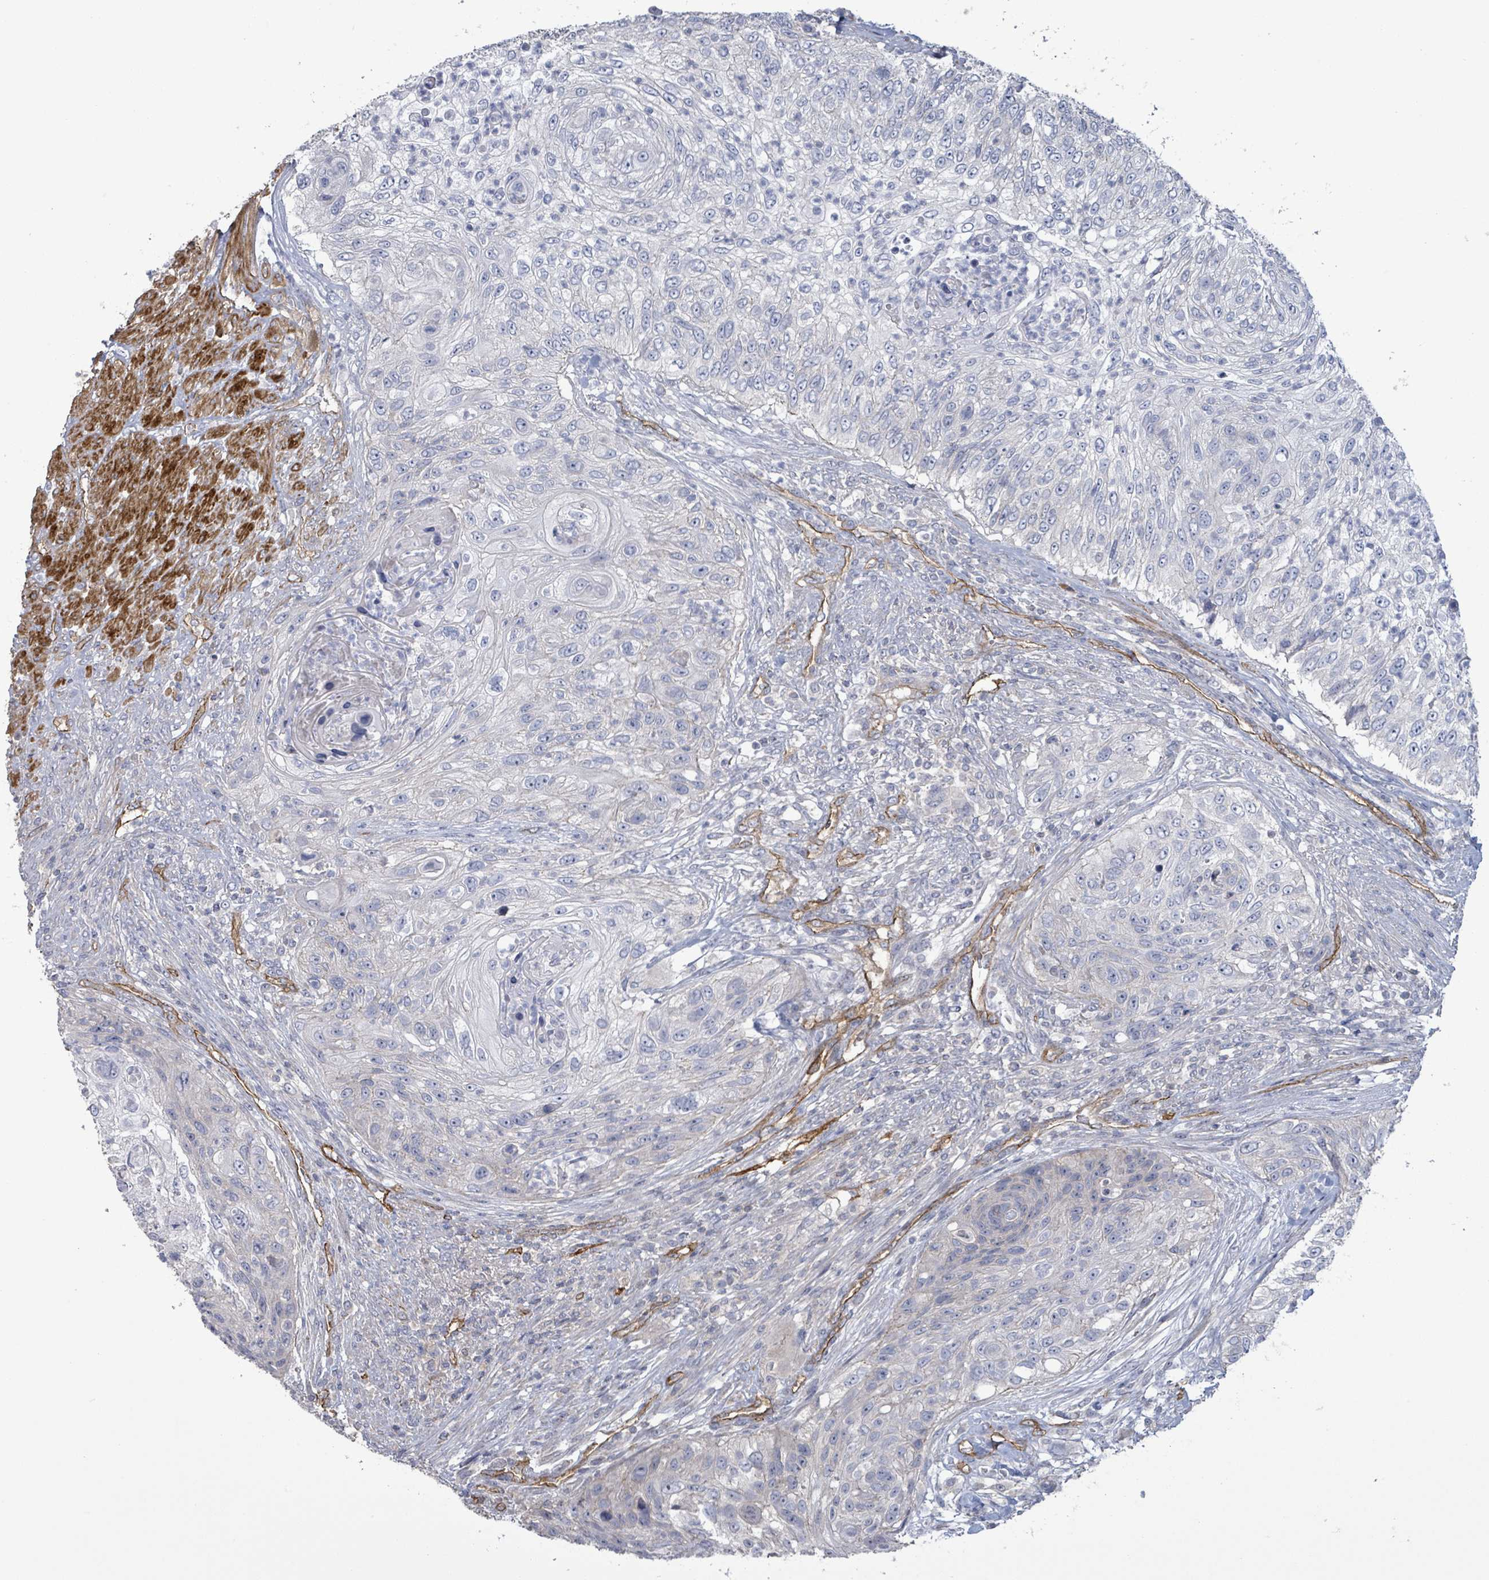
{"staining": {"intensity": "negative", "quantity": "none", "location": "none"}, "tissue": "urothelial cancer", "cell_type": "Tumor cells", "image_type": "cancer", "snomed": [{"axis": "morphology", "description": "Urothelial carcinoma, High grade"}, {"axis": "topography", "description": "Urinary bladder"}], "caption": "Protein analysis of urothelial carcinoma (high-grade) reveals no significant staining in tumor cells. The staining was performed using DAB (3,3'-diaminobenzidine) to visualize the protein expression in brown, while the nuclei were stained in blue with hematoxylin (Magnification: 20x).", "gene": "KANK3", "patient": {"sex": "female", "age": 60}}